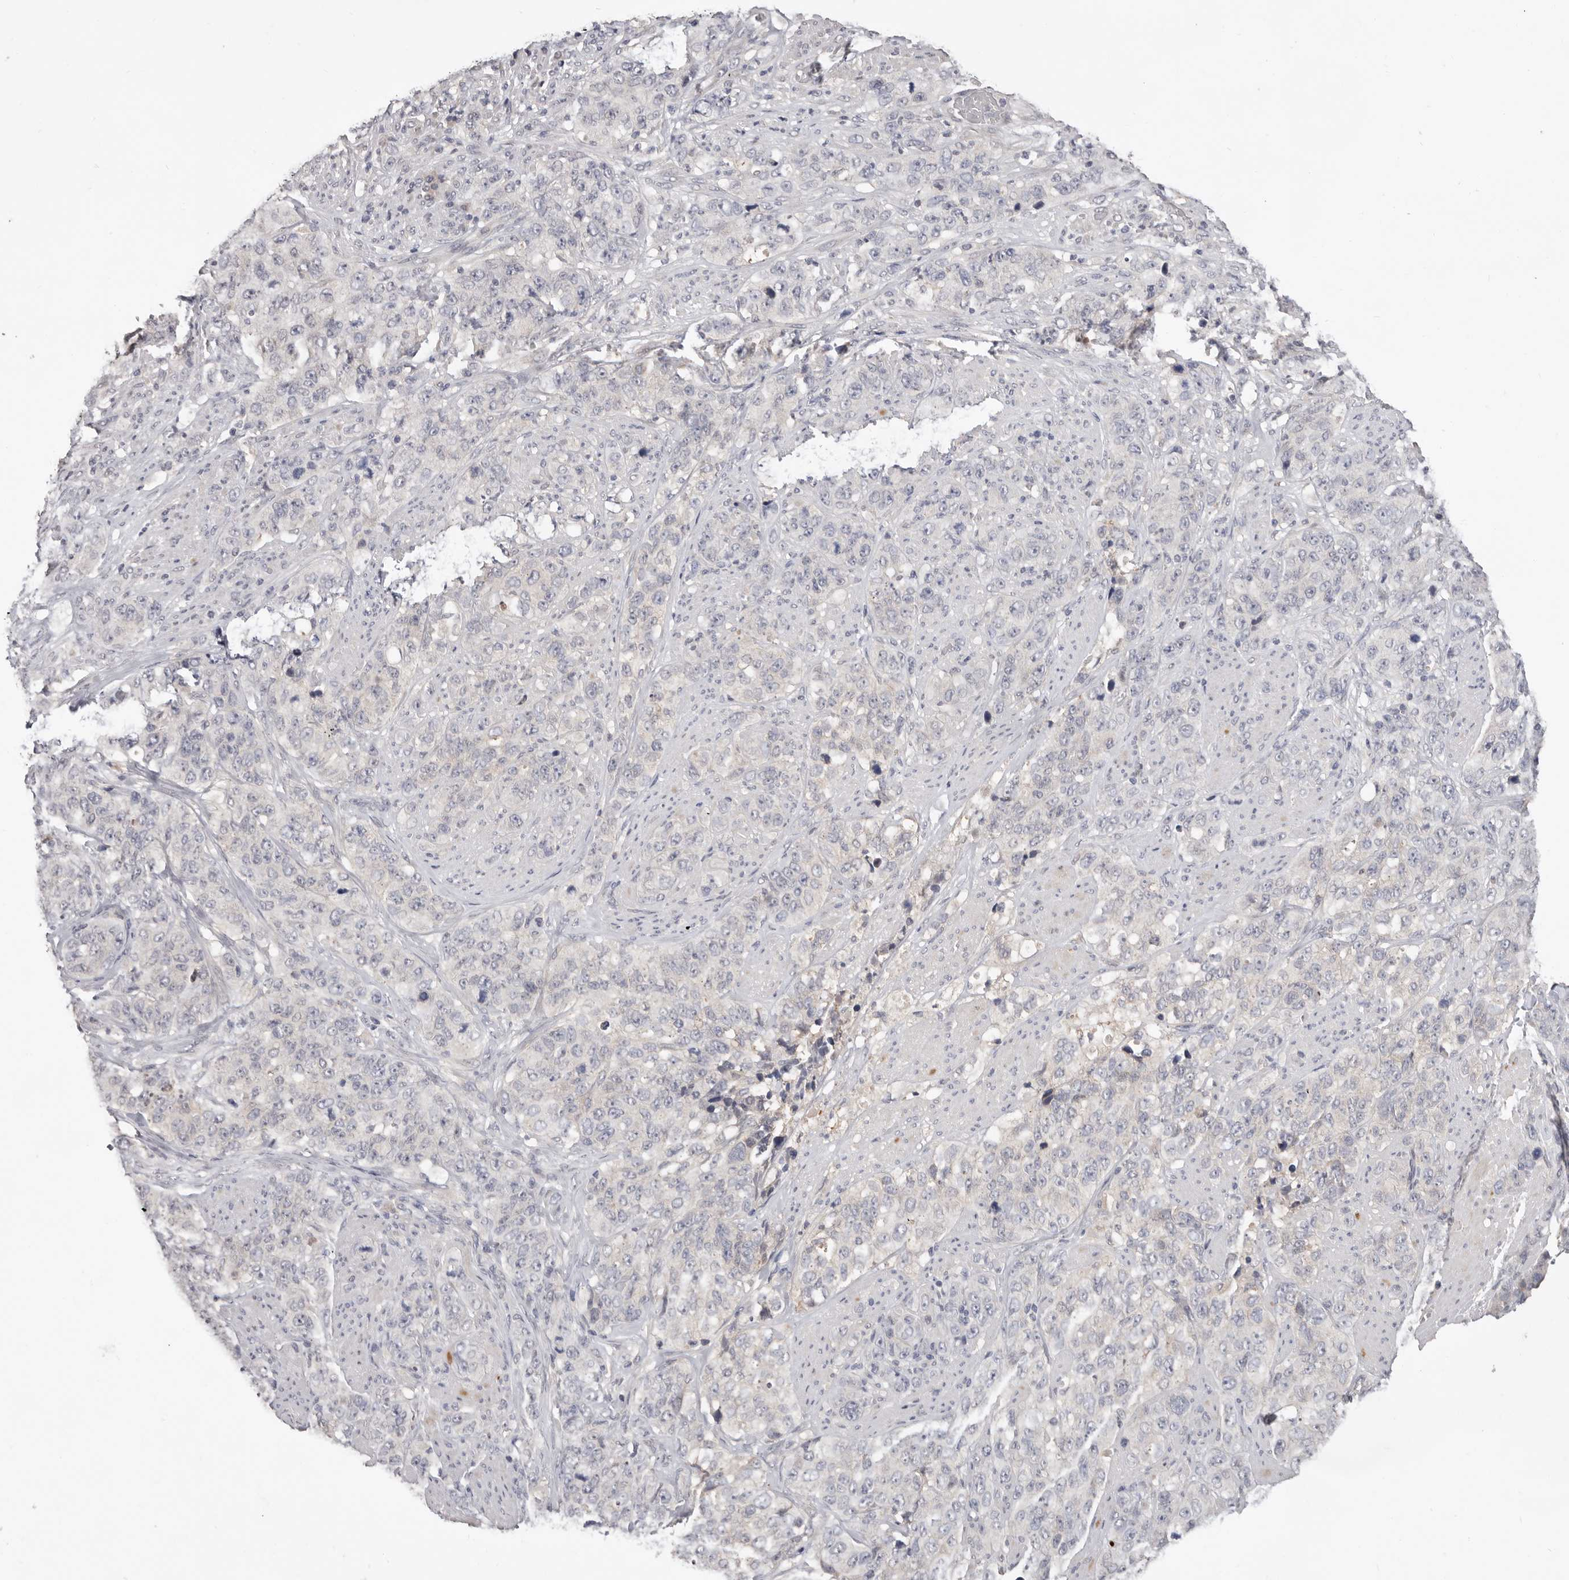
{"staining": {"intensity": "negative", "quantity": "none", "location": "none"}, "tissue": "stomach cancer", "cell_type": "Tumor cells", "image_type": "cancer", "snomed": [{"axis": "morphology", "description": "Adenocarcinoma, NOS"}, {"axis": "topography", "description": "Stomach"}], "caption": "Tumor cells show no significant protein staining in stomach adenocarcinoma.", "gene": "DOP1A", "patient": {"sex": "male", "age": 48}}